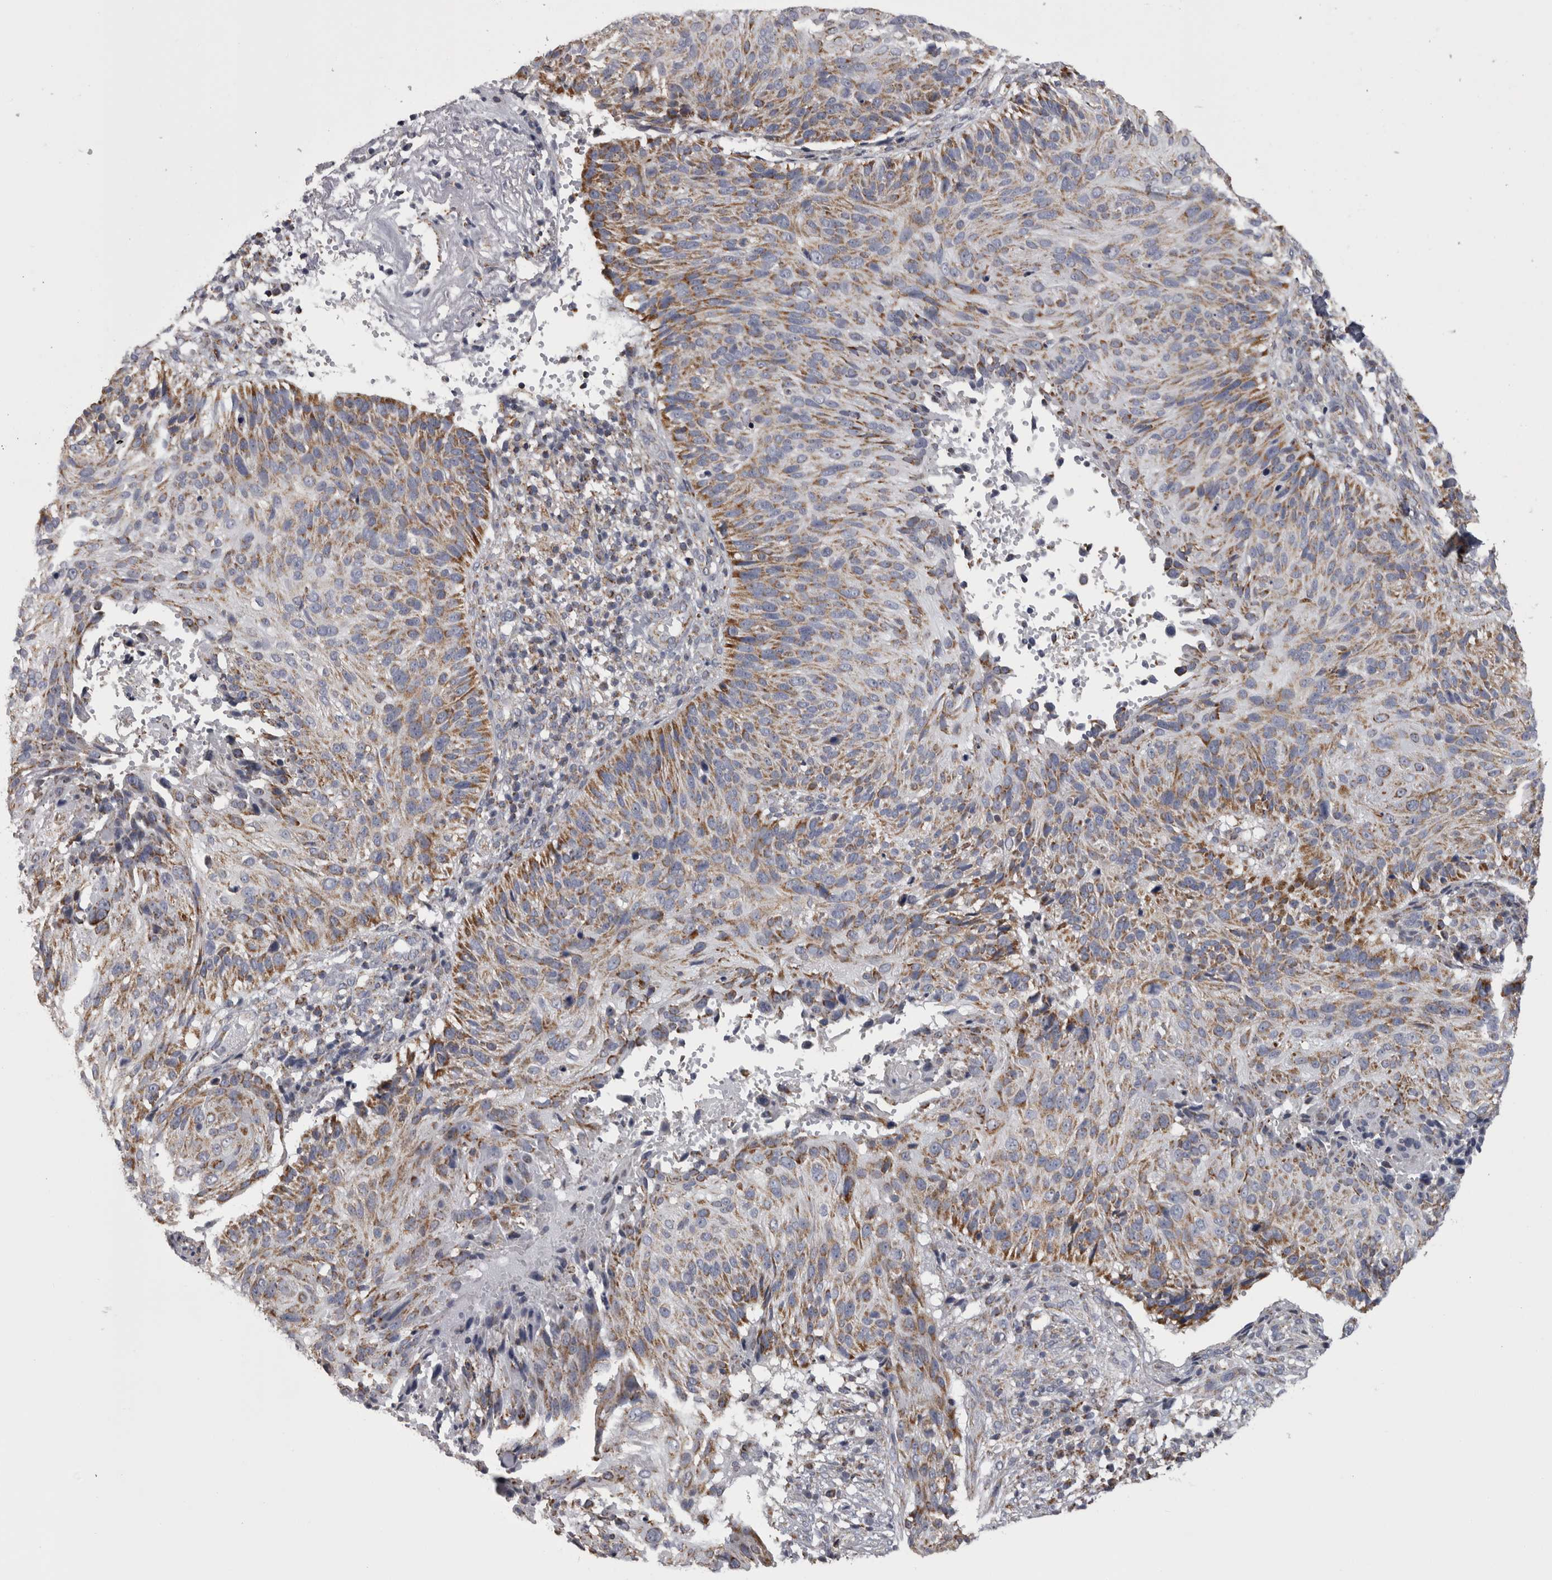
{"staining": {"intensity": "moderate", "quantity": ">75%", "location": "cytoplasmic/membranous"}, "tissue": "cervical cancer", "cell_type": "Tumor cells", "image_type": "cancer", "snomed": [{"axis": "morphology", "description": "Squamous cell carcinoma, NOS"}, {"axis": "topography", "description": "Cervix"}], "caption": "Immunohistochemical staining of human cervical squamous cell carcinoma demonstrates moderate cytoplasmic/membranous protein staining in about >75% of tumor cells.", "gene": "MDH2", "patient": {"sex": "female", "age": 74}}